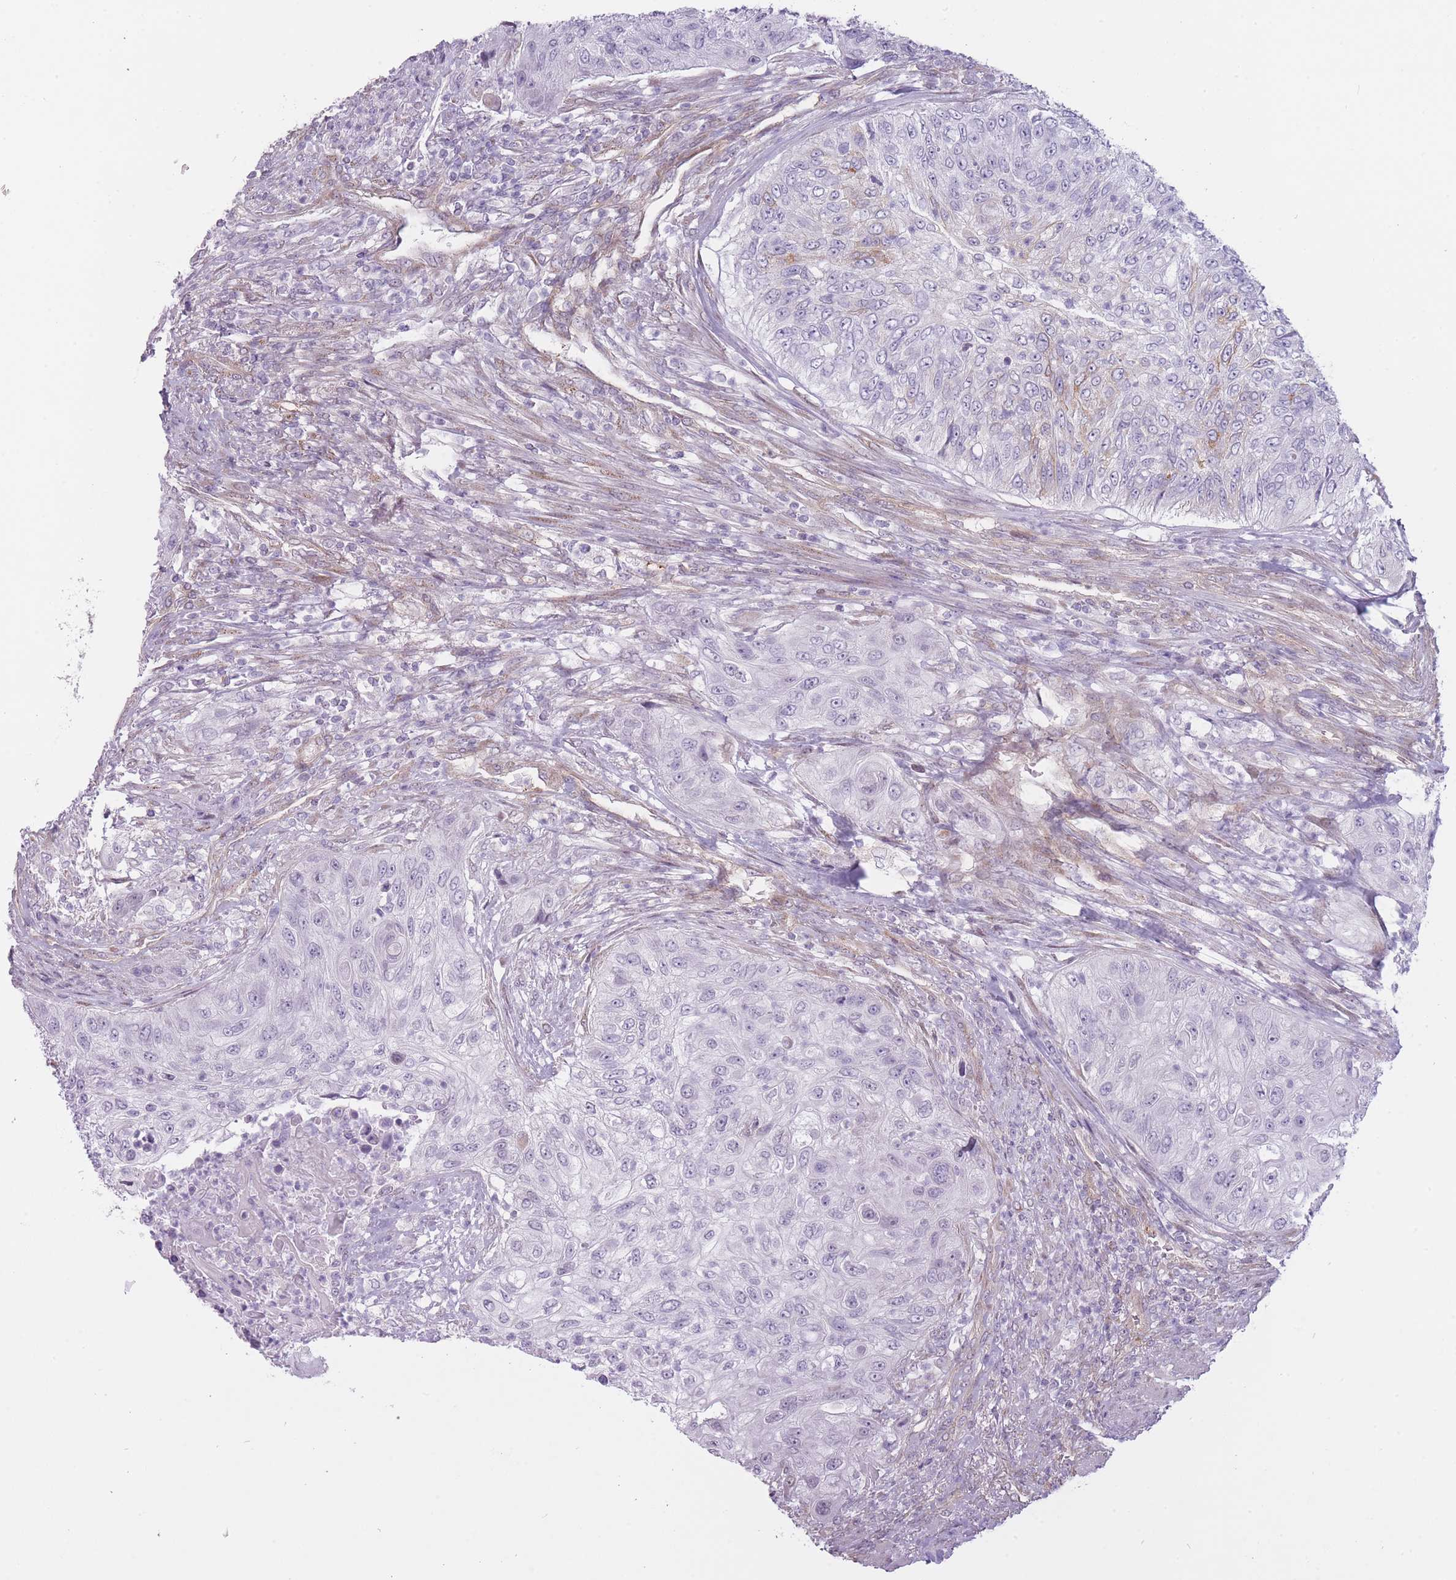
{"staining": {"intensity": "negative", "quantity": "none", "location": "none"}, "tissue": "urothelial cancer", "cell_type": "Tumor cells", "image_type": "cancer", "snomed": [{"axis": "morphology", "description": "Urothelial carcinoma, High grade"}, {"axis": "topography", "description": "Urinary bladder"}], "caption": "High-grade urothelial carcinoma stained for a protein using immunohistochemistry (IHC) reveals no staining tumor cells.", "gene": "PGRMC2", "patient": {"sex": "female", "age": 60}}